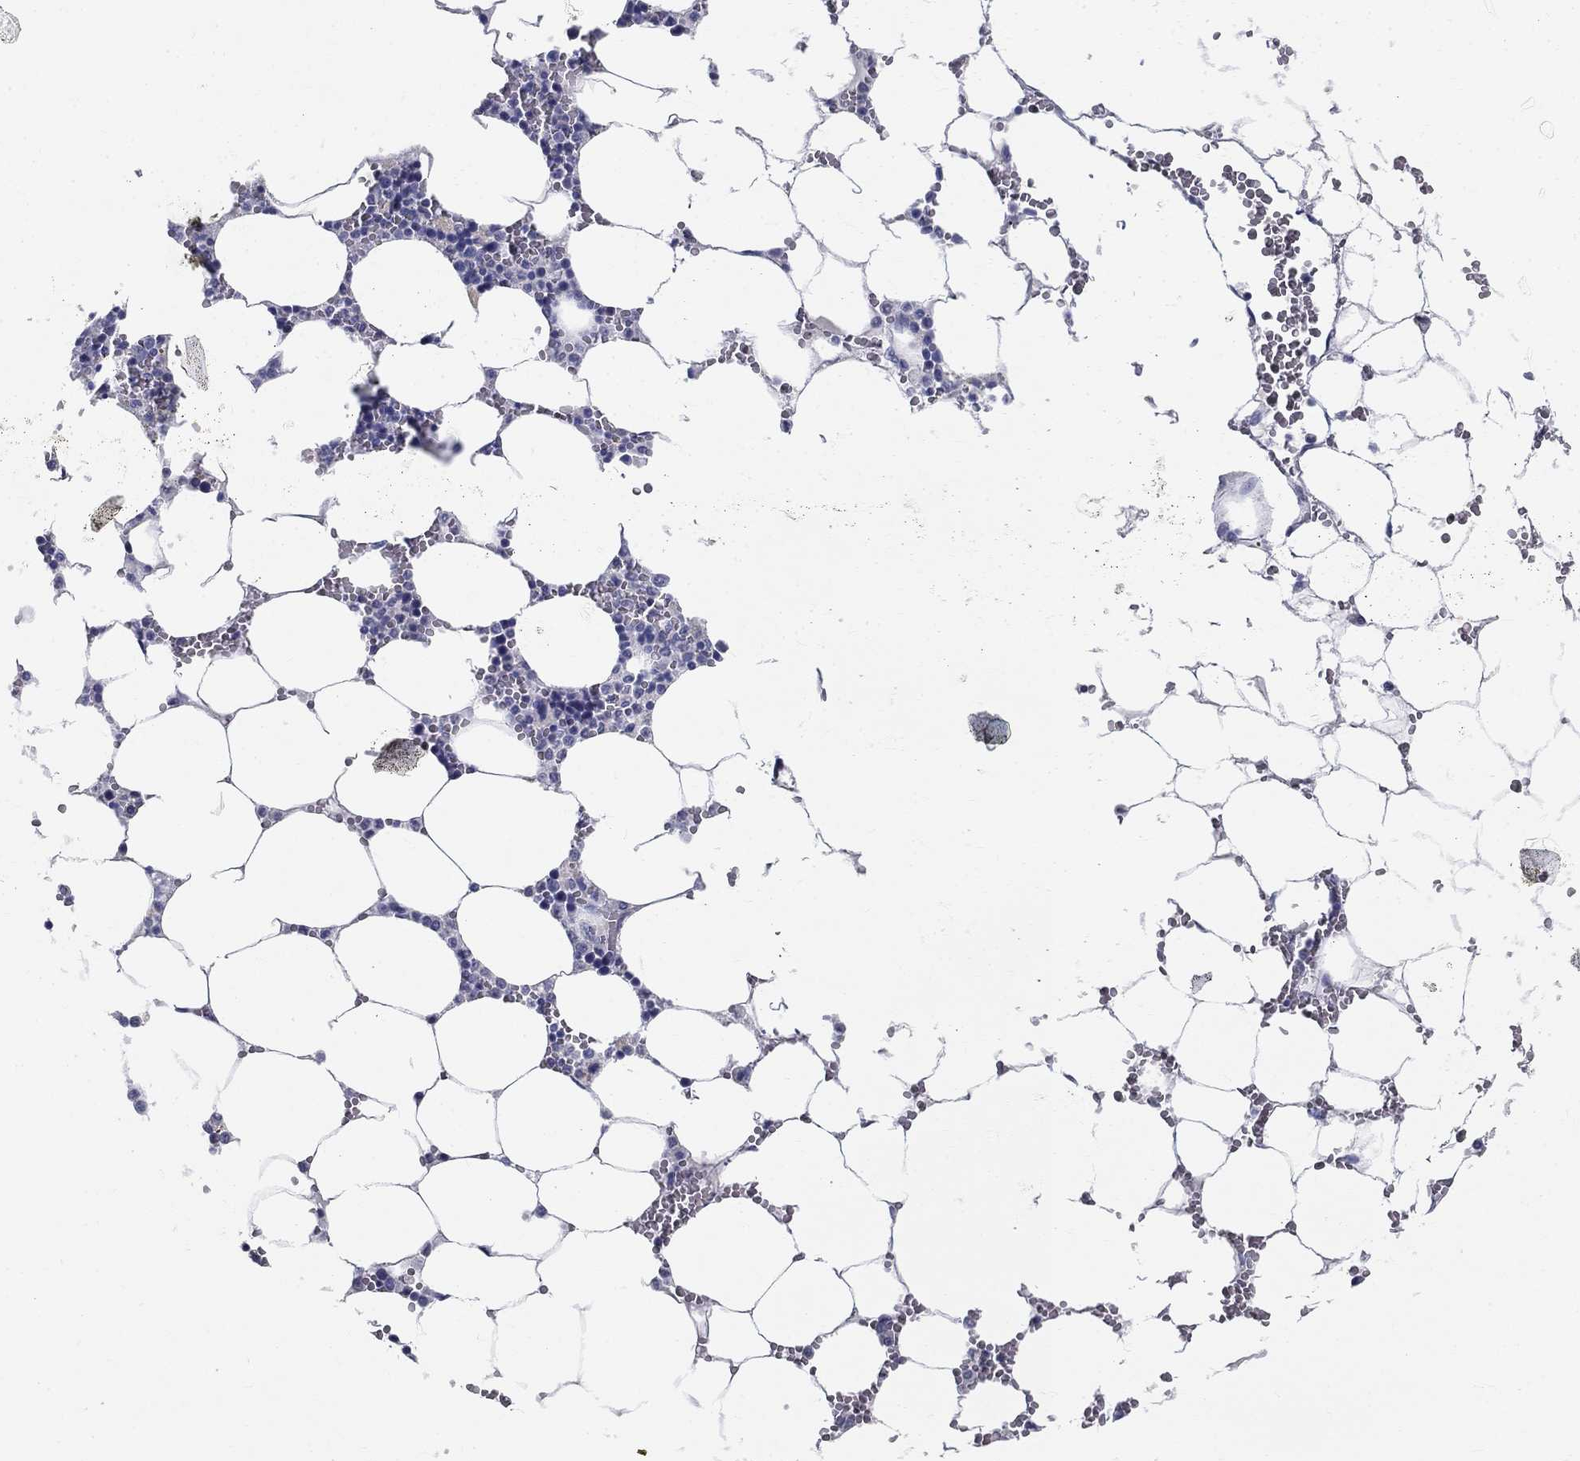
{"staining": {"intensity": "negative", "quantity": "none", "location": "none"}, "tissue": "bone marrow", "cell_type": "Hematopoietic cells", "image_type": "normal", "snomed": [{"axis": "morphology", "description": "Normal tissue, NOS"}, {"axis": "topography", "description": "Bone marrow"}], "caption": "Immunohistochemical staining of unremarkable human bone marrow demonstrates no significant positivity in hematopoietic cells.", "gene": "ENSG00000290147", "patient": {"sex": "female", "age": 64}}